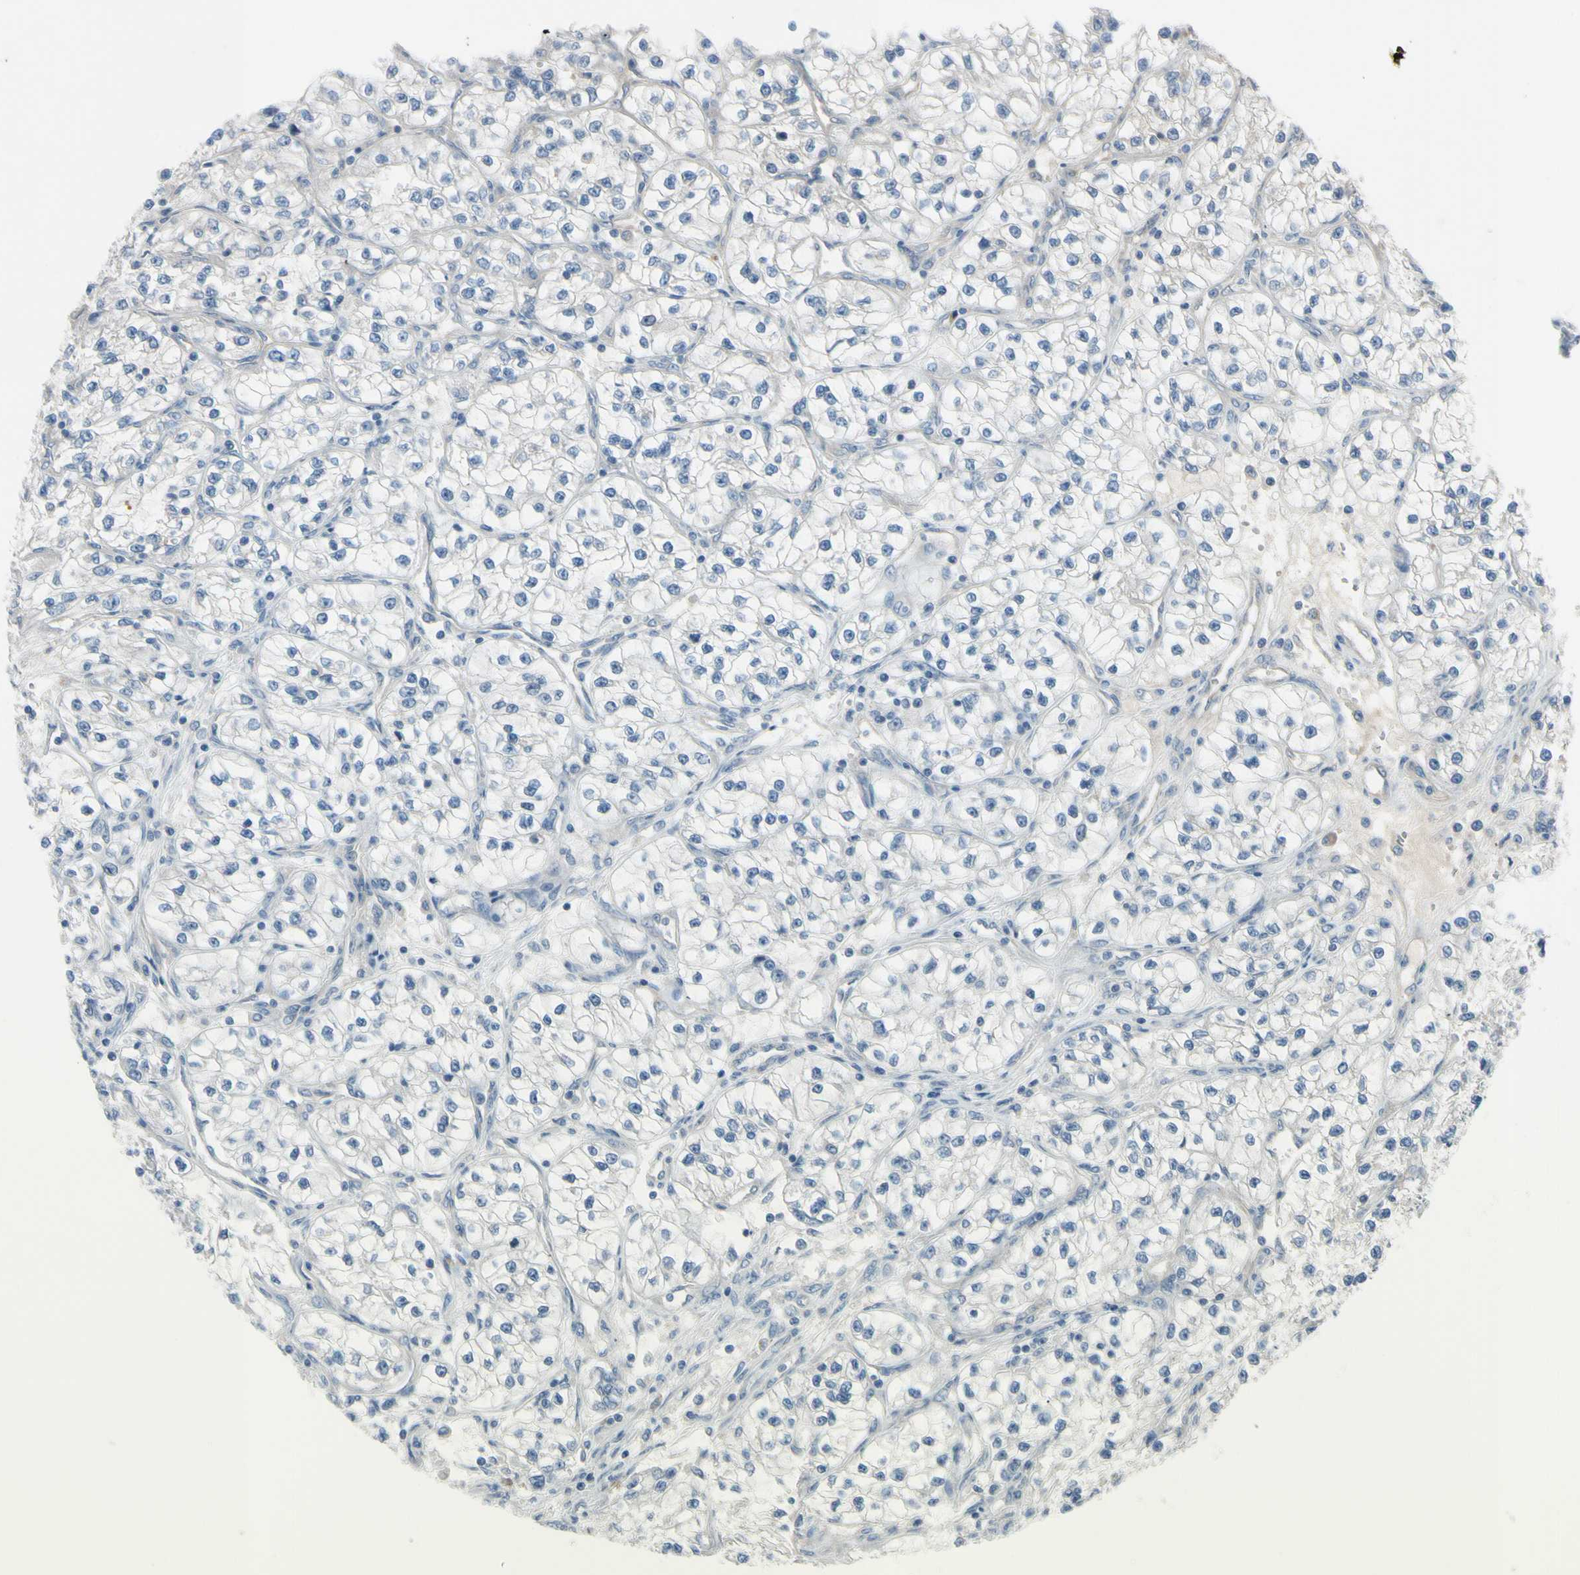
{"staining": {"intensity": "negative", "quantity": "none", "location": "none"}, "tissue": "renal cancer", "cell_type": "Tumor cells", "image_type": "cancer", "snomed": [{"axis": "morphology", "description": "Adenocarcinoma, NOS"}, {"axis": "topography", "description": "Kidney"}], "caption": "This image is of renal adenocarcinoma stained with immunohistochemistry (IHC) to label a protein in brown with the nuclei are counter-stained blue. There is no staining in tumor cells.", "gene": "AATK", "patient": {"sex": "female", "age": 57}}